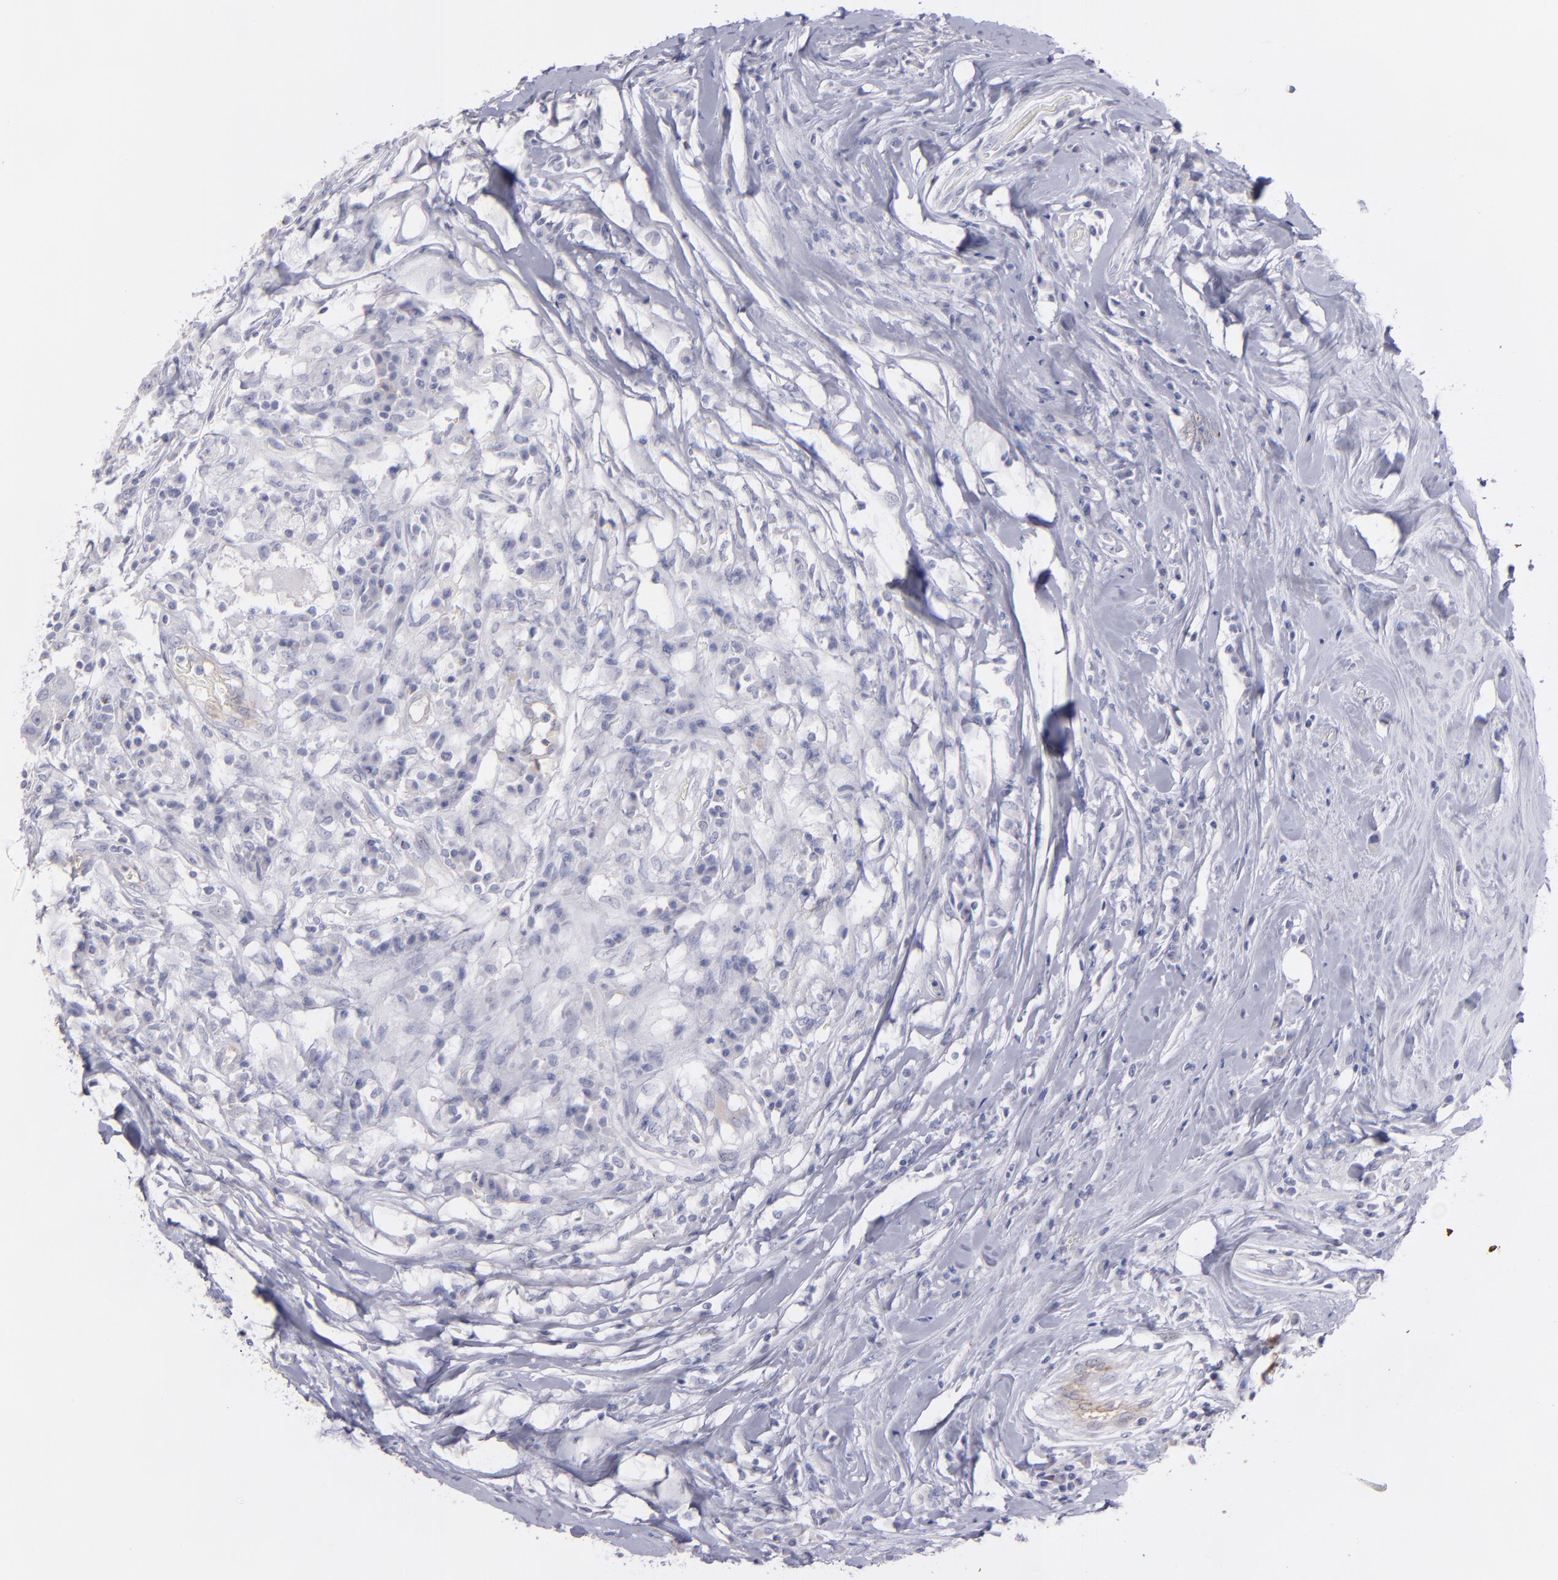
{"staining": {"intensity": "negative", "quantity": "none", "location": "none"}, "tissue": "breast cancer", "cell_type": "Tumor cells", "image_type": "cancer", "snomed": [{"axis": "morphology", "description": "Duct carcinoma"}, {"axis": "topography", "description": "Breast"}], "caption": "IHC of human breast cancer reveals no positivity in tumor cells. Nuclei are stained in blue.", "gene": "SNAP25", "patient": {"sex": "female", "age": 27}}